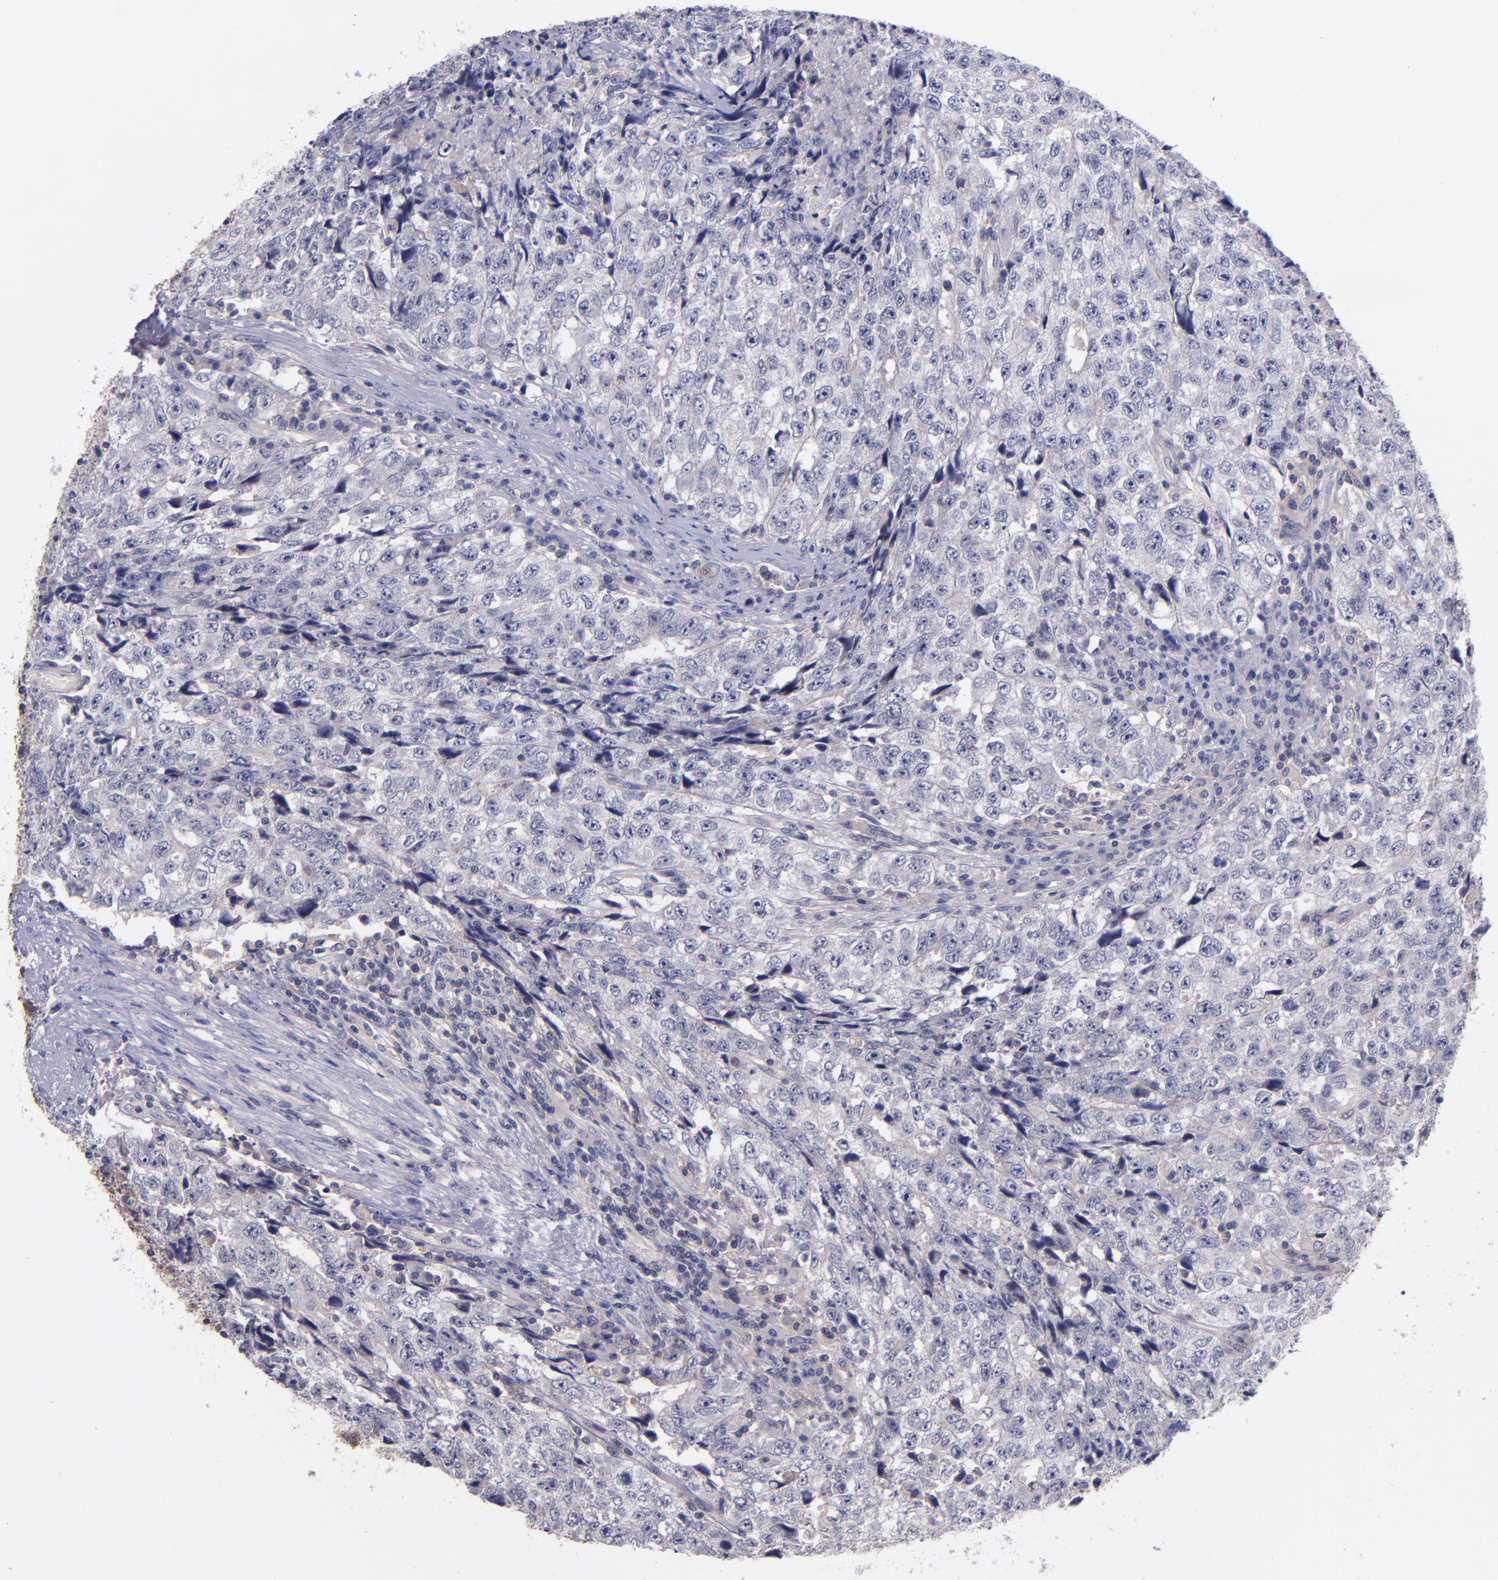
{"staining": {"intensity": "weak", "quantity": "25%-75%", "location": "cytoplasmic/membranous"}, "tissue": "testis cancer", "cell_type": "Tumor cells", "image_type": "cancer", "snomed": [{"axis": "morphology", "description": "Necrosis, NOS"}, {"axis": "morphology", "description": "Carcinoma, Embryonal, NOS"}, {"axis": "topography", "description": "Testis"}], "caption": "This micrograph demonstrates immunohistochemistry staining of human testis embryonal carcinoma, with low weak cytoplasmic/membranous positivity in about 25%-75% of tumor cells.", "gene": "RBP4", "patient": {"sex": "male", "age": 19}}